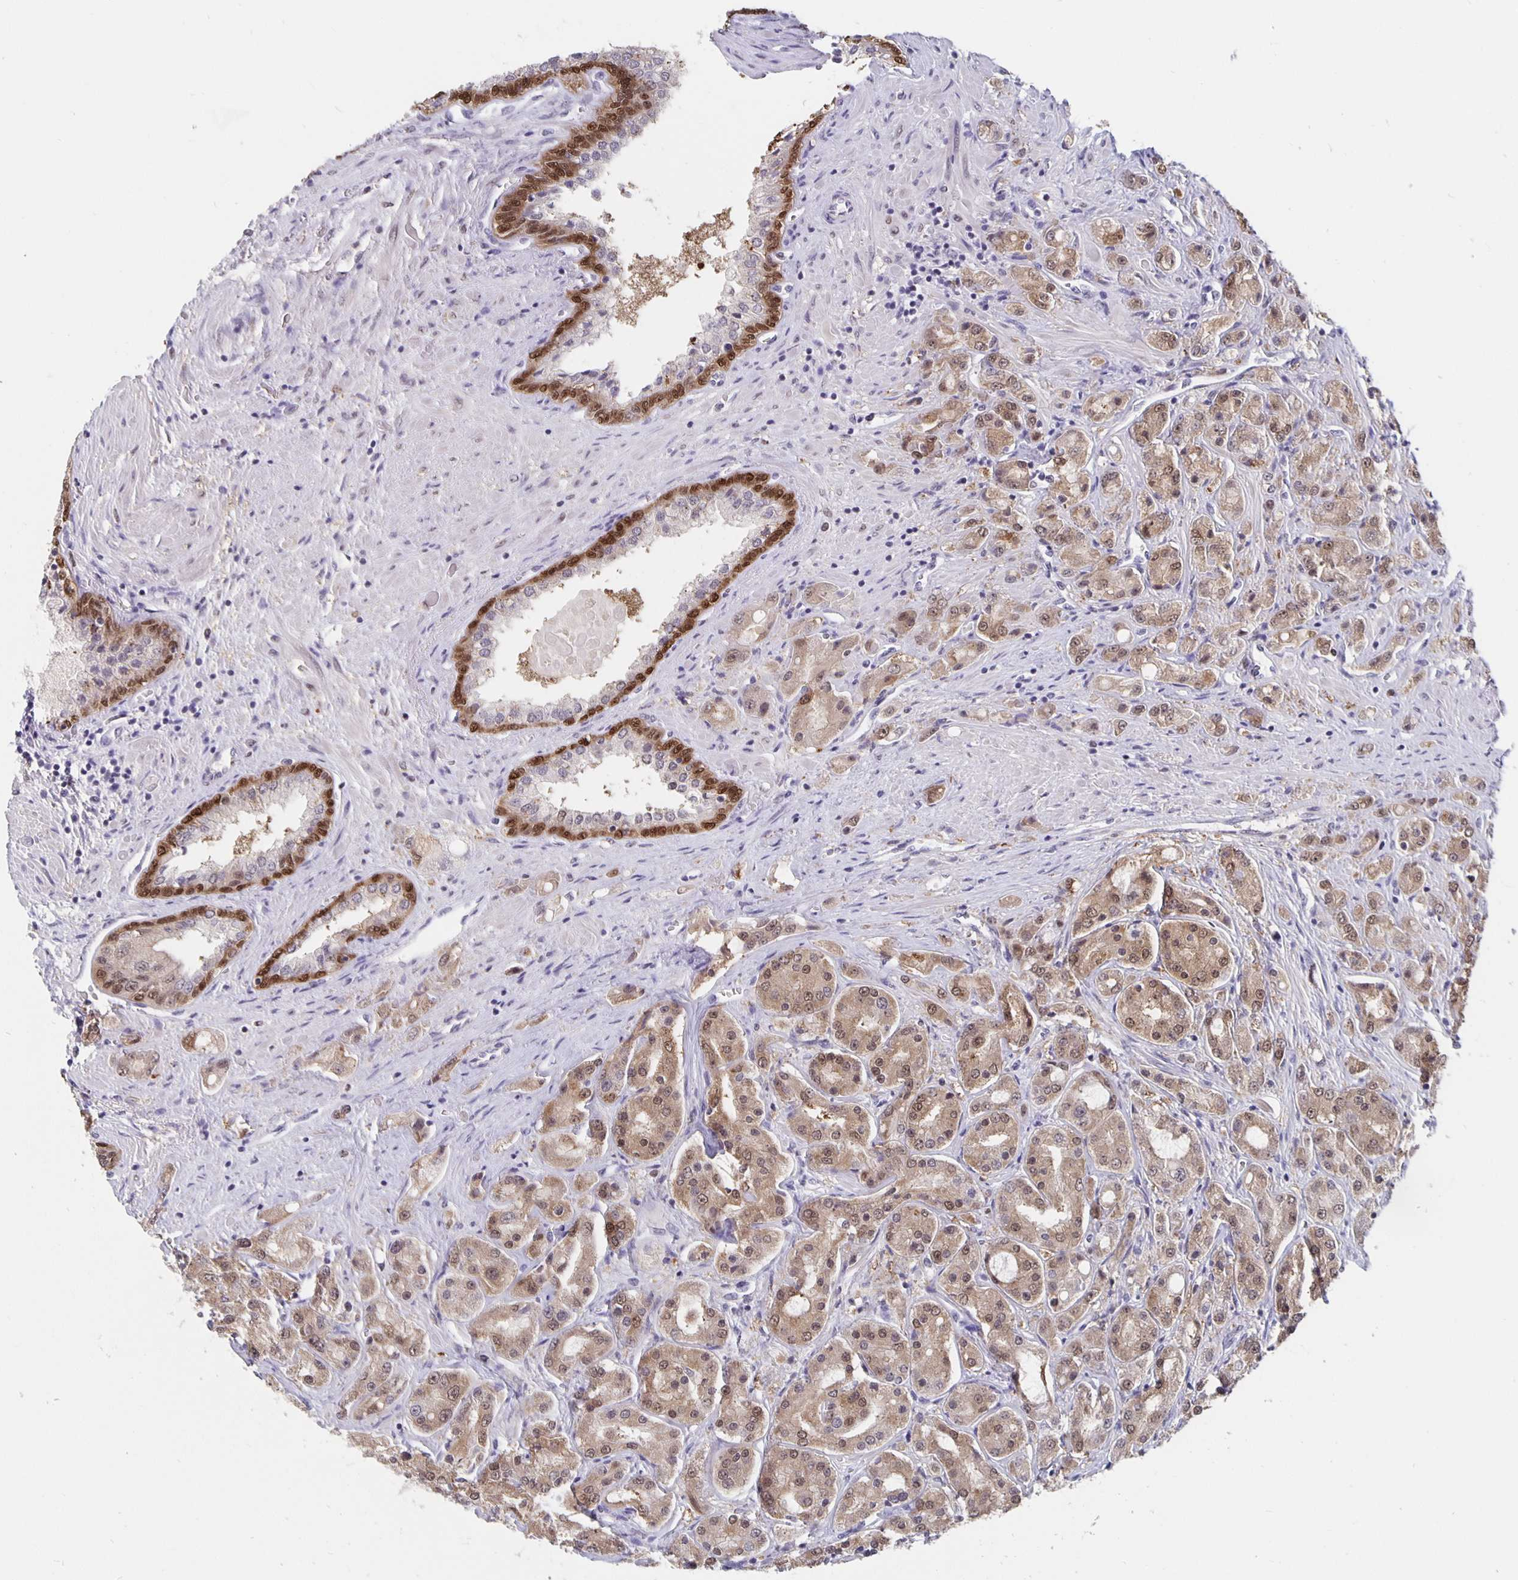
{"staining": {"intensity": "weak", "quantity": "25%-75%", "location": "cytoplasmic/membranous,nuclear"}, "tissue": "prostate cancer", "cell_type": "Tumor cells", "image_type": "cancer", "snomed": [{"axis": "morphology", "description": "Adenocarcinoma, High grade"}, {"axis": "topography", "description": "Prostate"}], "caption": "The histopathology image reveals immunohistochemical staining of prostate high-grade adenocarcinoma. There is weak cytoplasmic/membranous and nuclear expression is identified in approximately 25%-75% of tumor cells. (IHC, brightfield microscopy, high magnification).", "gene": "ZNF691", "patient": {"sex": "male", "age": 67}}